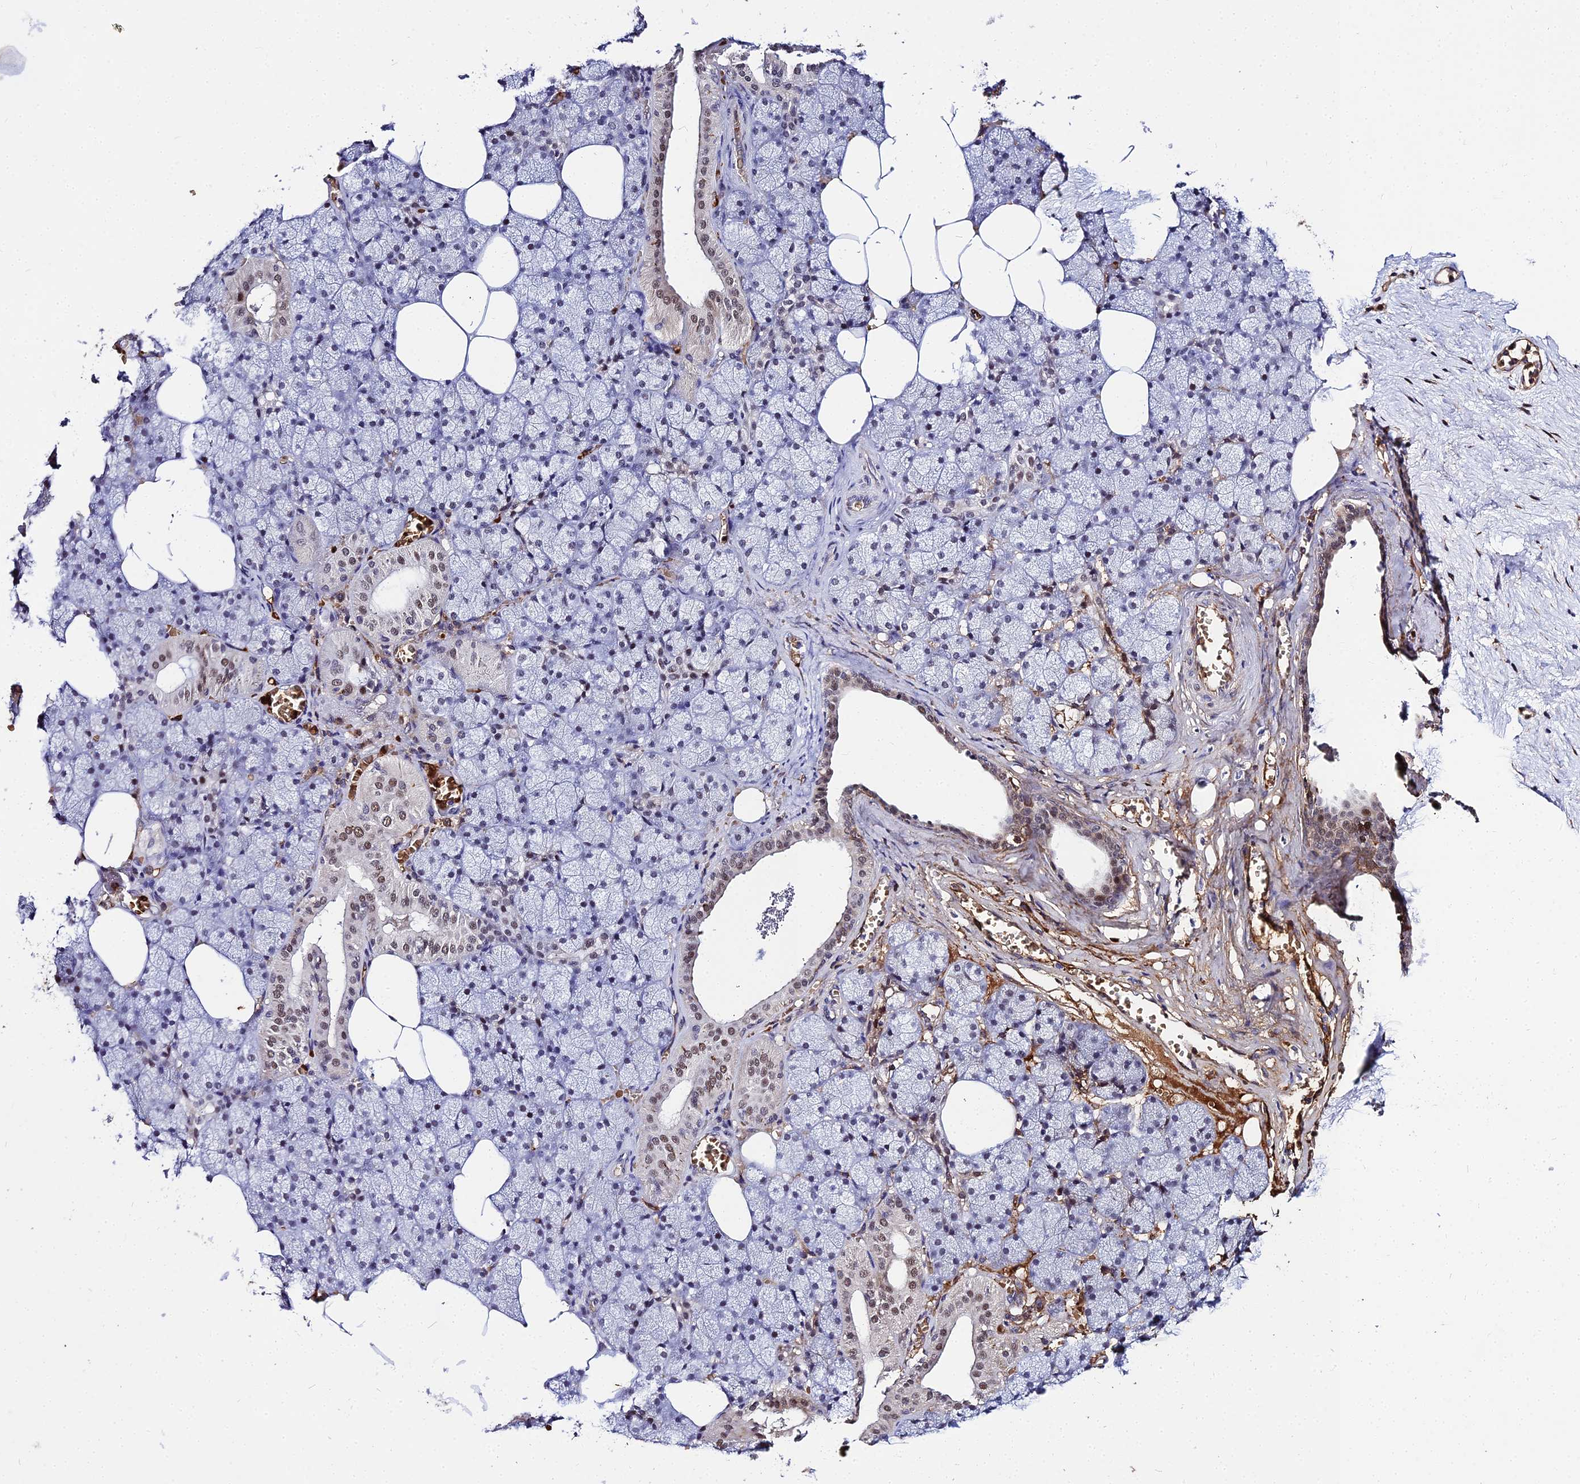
{"staining": {"intensity": "moderate", "quantity": "<25%", "location": "nuclear"}, "tissue": "salivary gland", "cell_type": "Glandular cells", "image_type": "normal", "snomed": [{"axis": "morphology", "description": "Normal tissue, NOS"}, {"axis": "topography", "description": "Salivary gland"}], "caption": "Protein expression analysis of benign human salivary gland reveals moderate nuclear expression in about <25% of glandular cells. The staining is performed using DAB brown chromogen to label protein expression. The nuclei are counter-stained blue using hematoxylin.", "gene": "BCL9", "patient": {"sex": "male", "age": 62}}